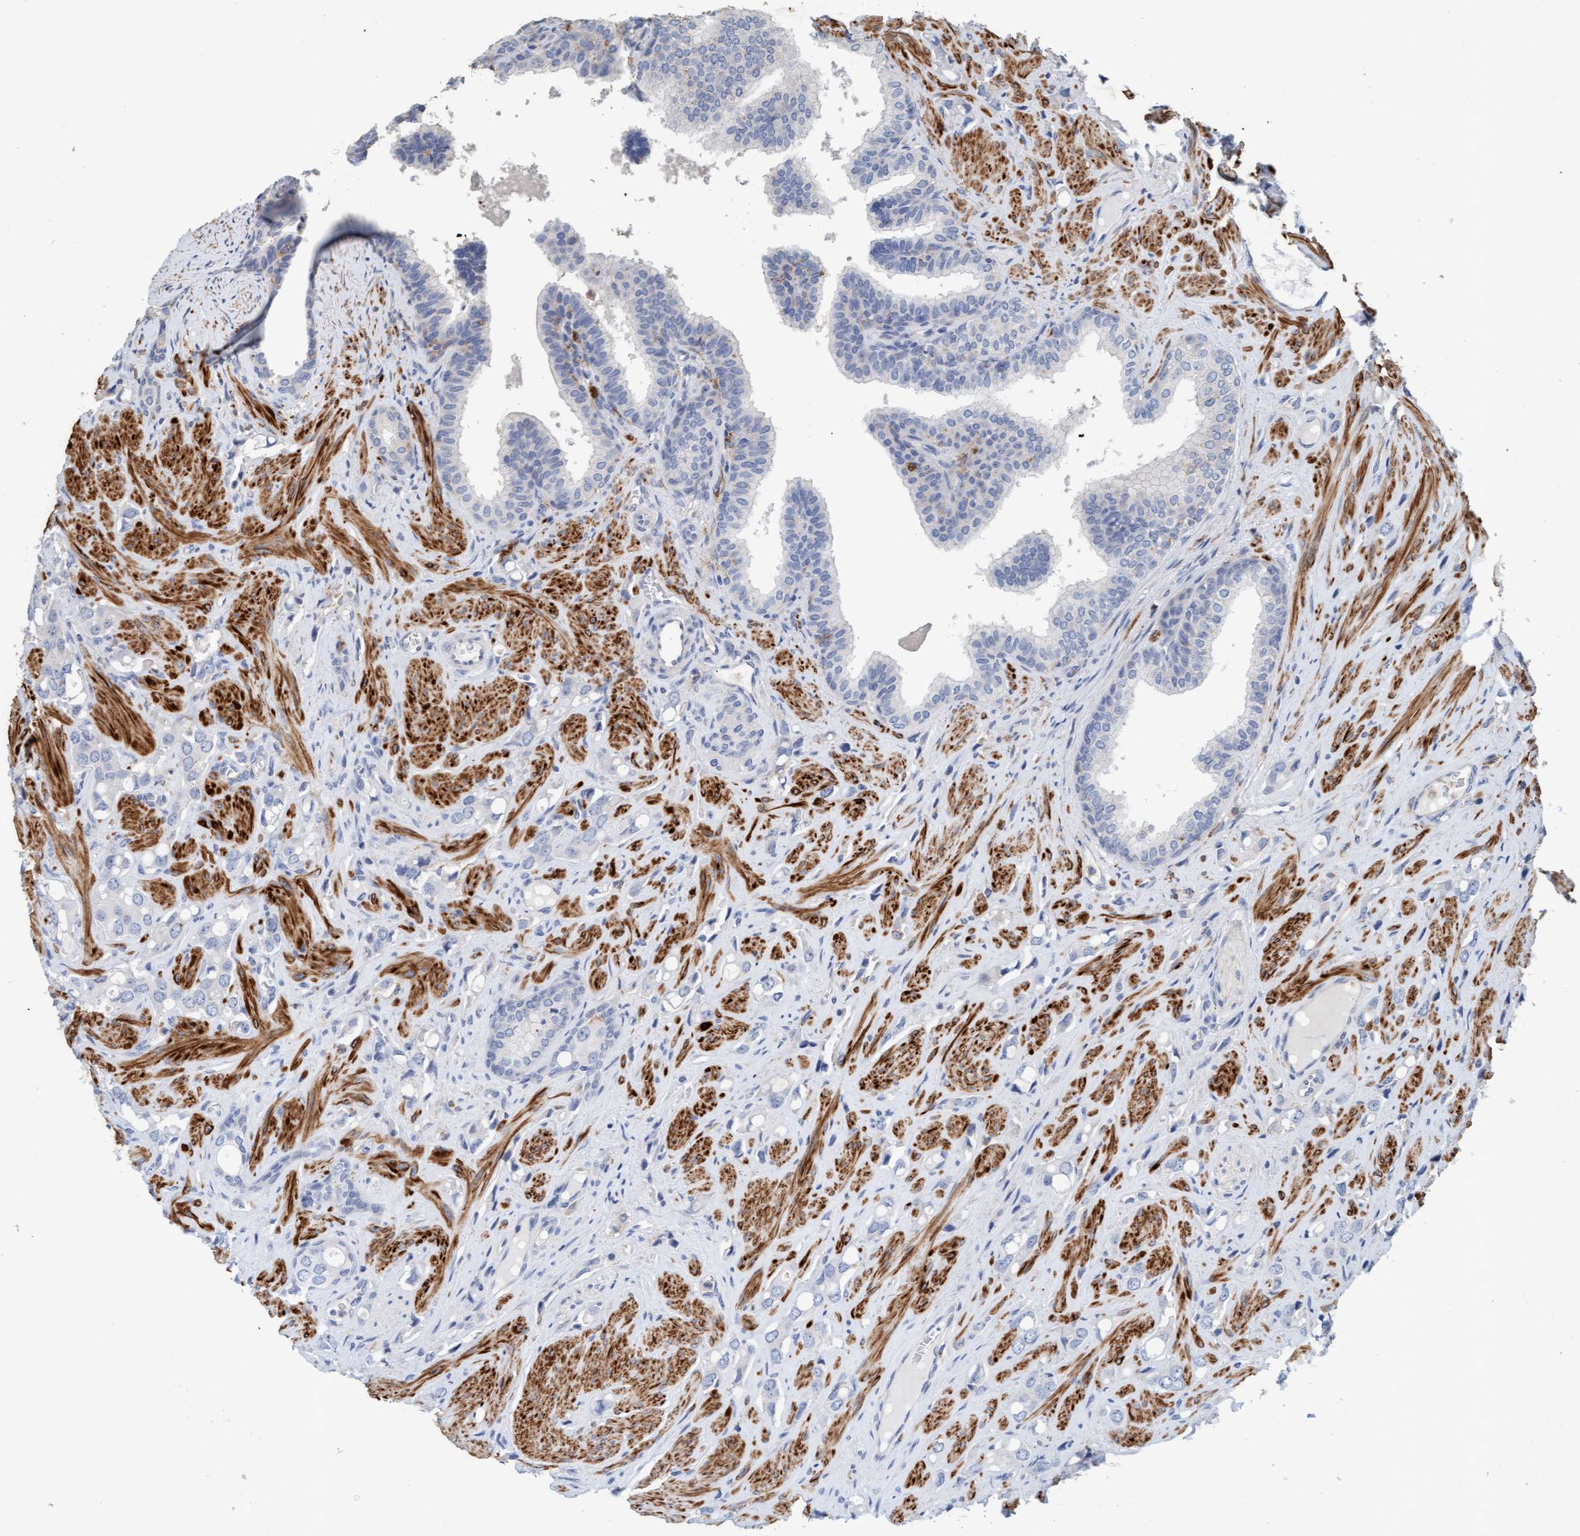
{"staining": {"intensity": "negative", "quantity": "none", "location": "none"}, "tissue": "prostate cancer", "cell_type": "Tumor cells", "image_type": "cancer", "snomed": [{"axis": "morphology", "description": "Adenocarcinoma, High grade"}, {"axis": "topography", "description": "Prostate"}], "caption": "Prostate cancer stained for a protein using immunohistochemistry (IHC) reveals no expression tumor cells.", "gene": "LONRF1", "patient": {"sex": "male", "age": 52}}